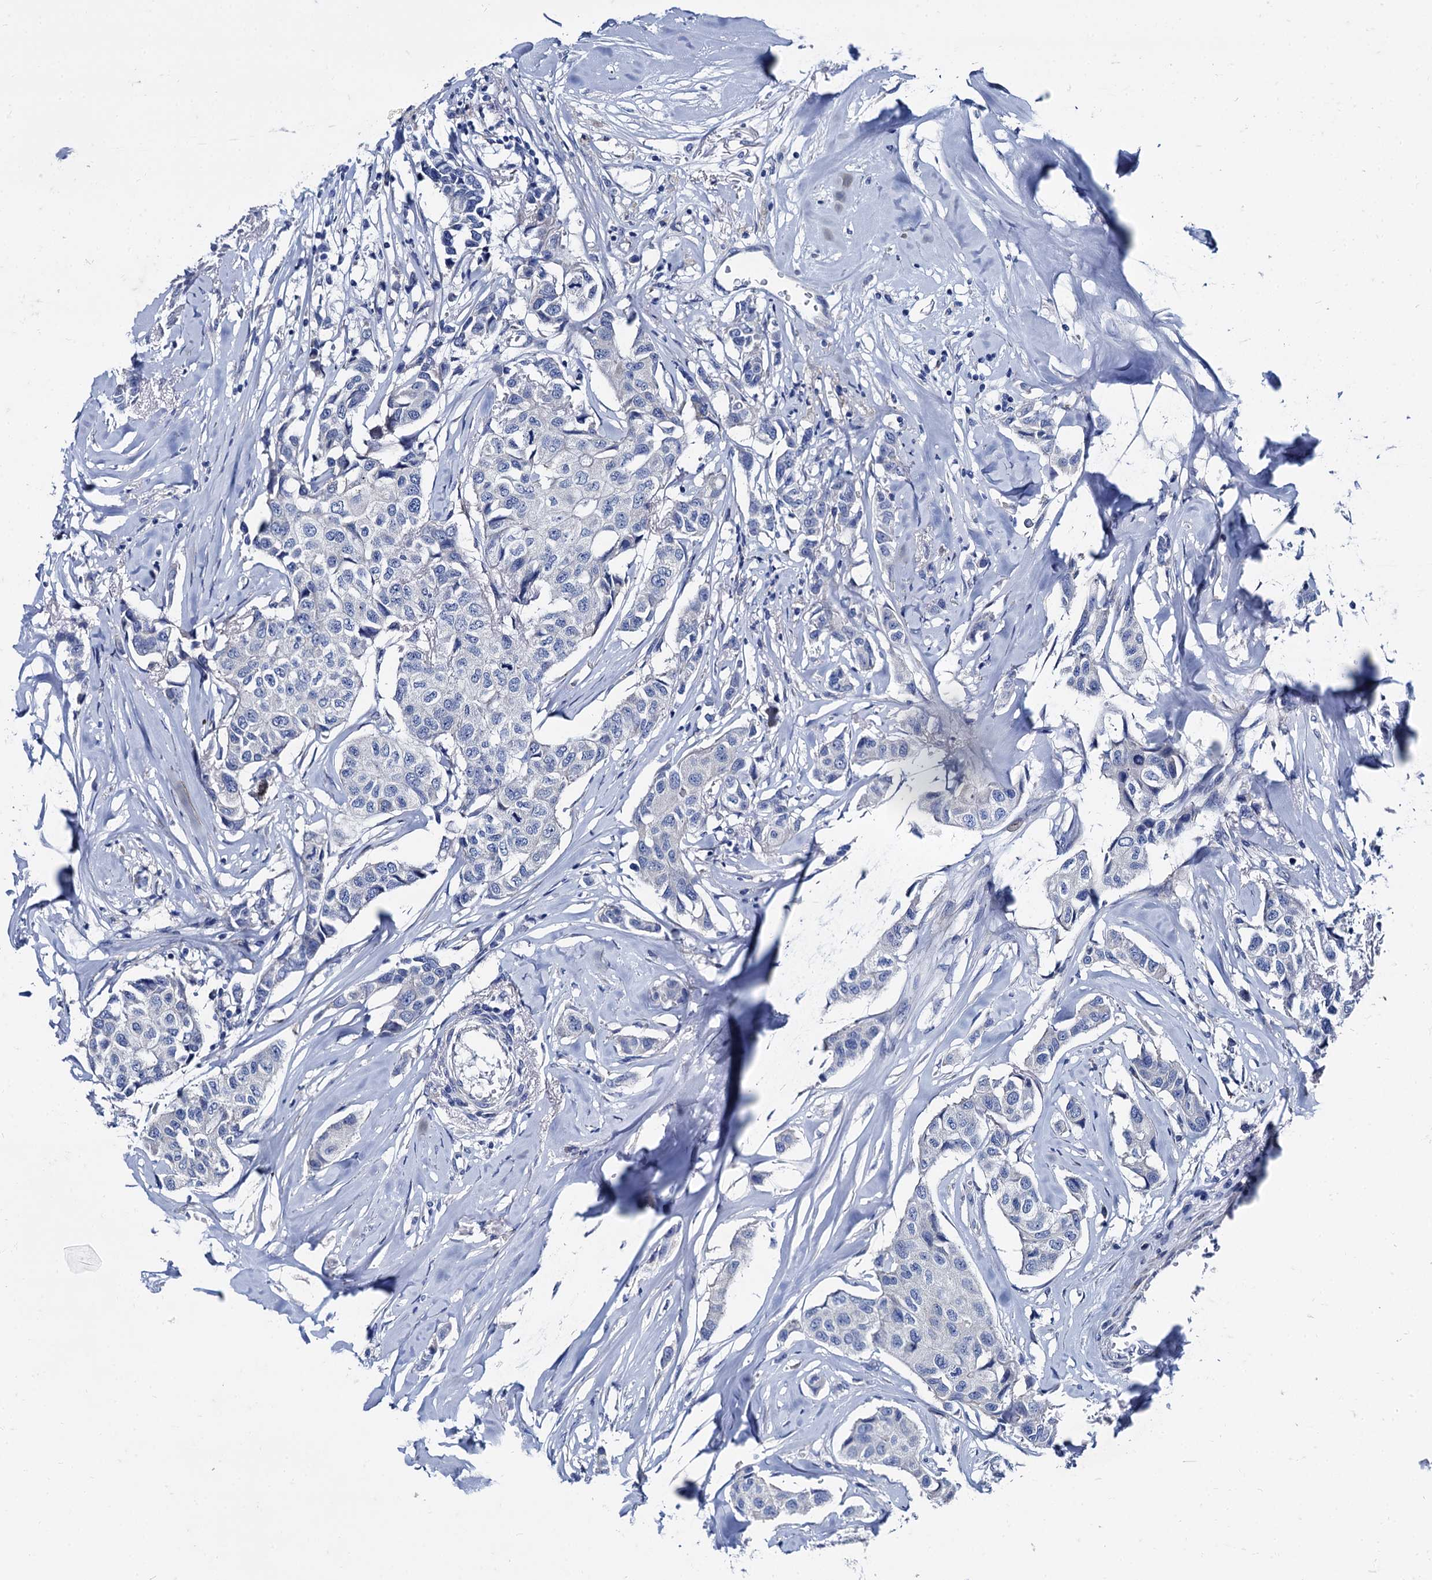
{"staining": {"intensity": "negative", "quantity": "none", "location": "none"}, "tissue": "breast cancer", "cell_type": "Tumor cells", "image_type": "cancer", "snomed": [{"axis": "morphology", "description": "Duct carcinoma"}, {"axis": "topography", "description": "Breast"}], "caption": "This is an immunohistochemistry micrograph of breast cancer (invasive ductal carcinoma). There is no staining in tumor cells.", "gene": "FOXR2", "patient": {"sex": "female", "age": 80}}